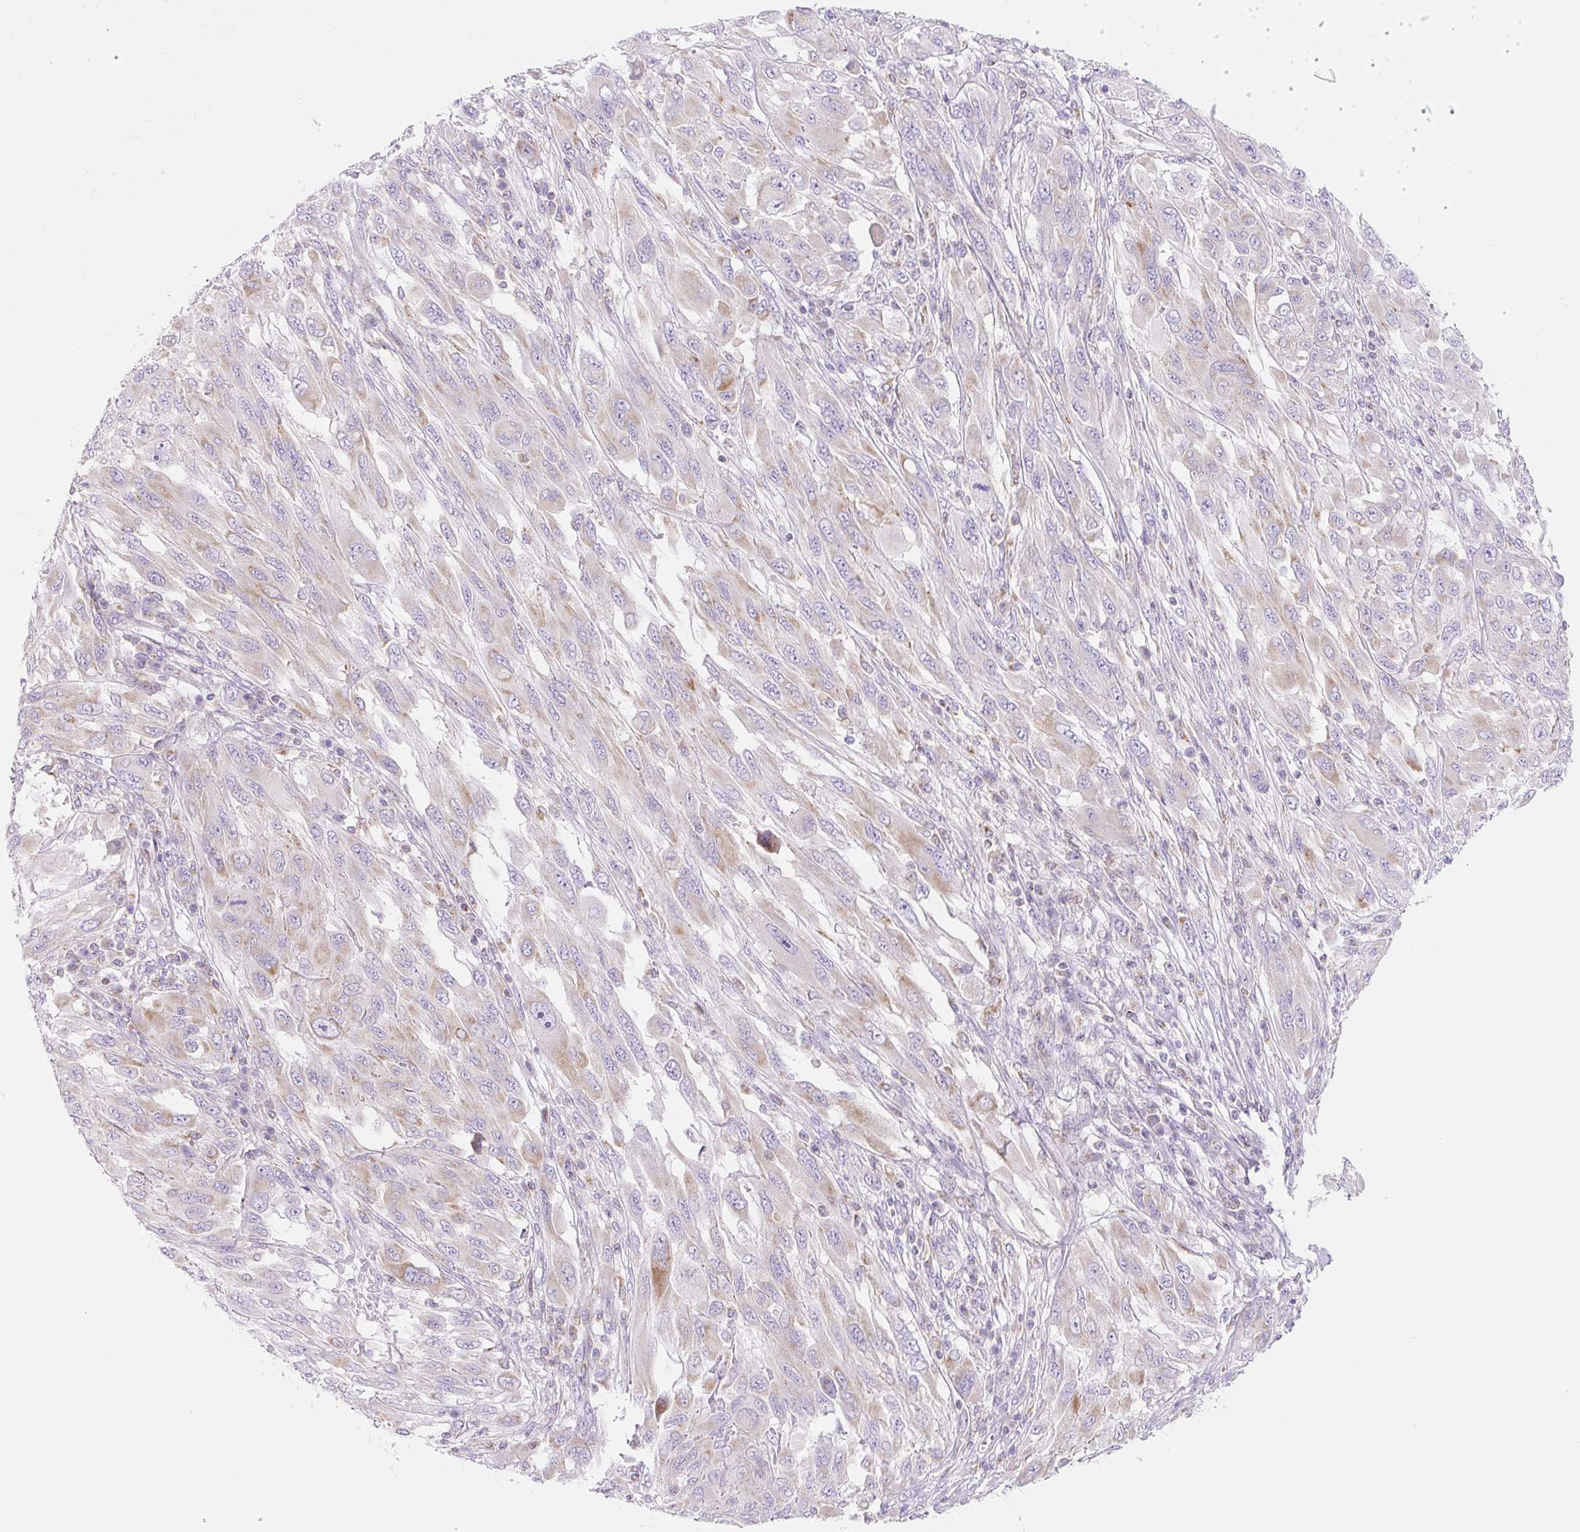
{"staining": {"intensity": "moderate", "quantity": "<25%", "location": "cytoplasmic/membranous"}, "tissue": "melanoma", "cell_type": "Tumor cells", "image_type": "cancer", "snomed": [{"axis": "morphology", "description": "Malignant melanoma, NOS"}, {"axis": "topography", "description": "Skin"}], "caption": "Human malignant melanoma stained for a protein (brown) reveals moderate cytoplasmic/membranous positive positivity in approximately <25% of tumor cells.", "gene": "FOCAD", "patient": {"sex": "female", "age": 91}}